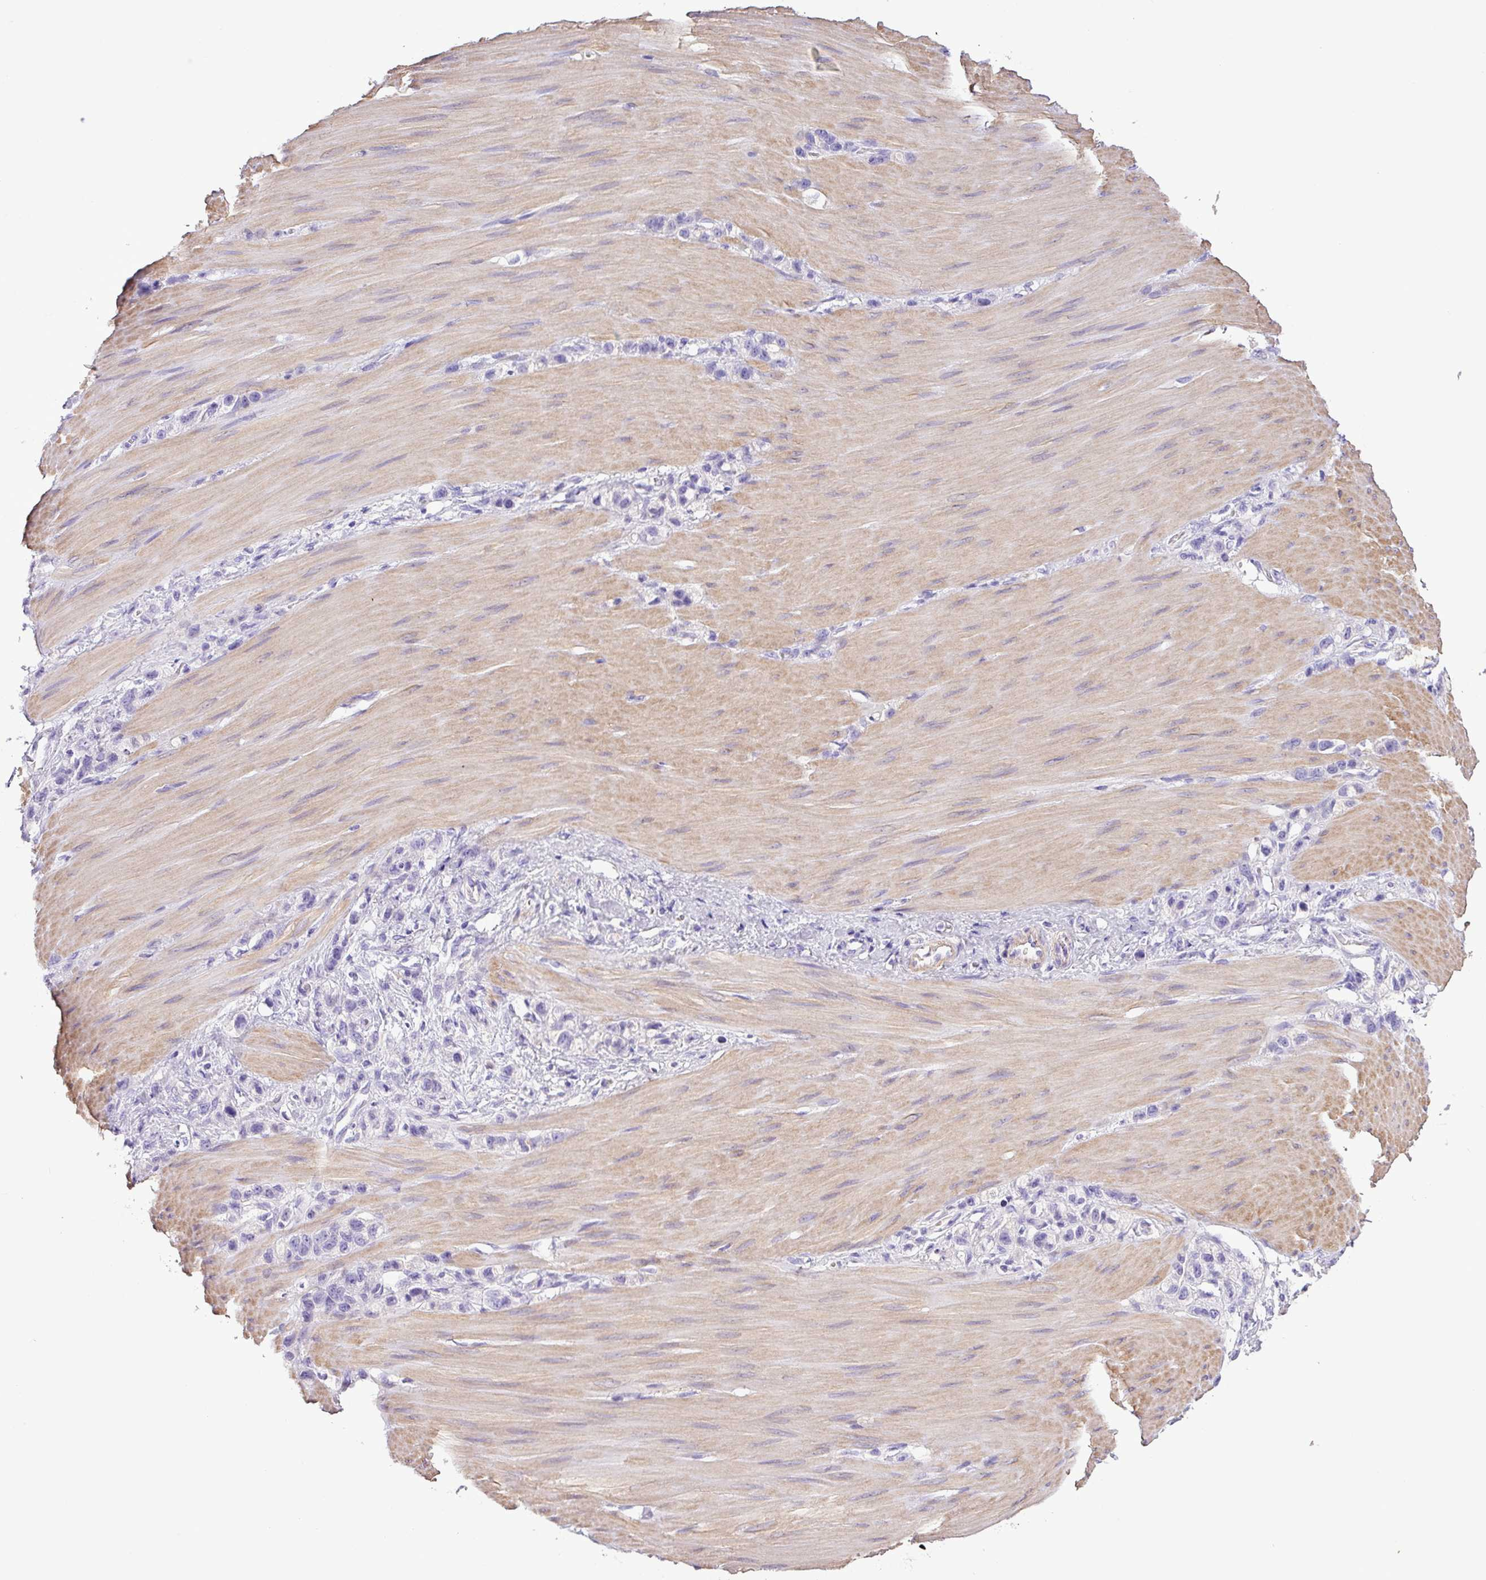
{"staining": {"intensity": "negative", "quantity": "none", "location": "none"}, "tissue": "stomach cancer", "cell_type": "Tumor cells", "image_type": "cancer", "snomed": [{"axis": "morphology", "description": "Adenocarcinoma, NOS"}, {"axis": "topography", "description": "Stomach"}], "caption": "Immunohistochemistry micrograph of human adenocarcinoma (stomach) stained for a protein (brown), which demonstrates no positivity in tumor cells.", "gene": "ZNF334", "patient": {"sex": "female", "age": 65}}